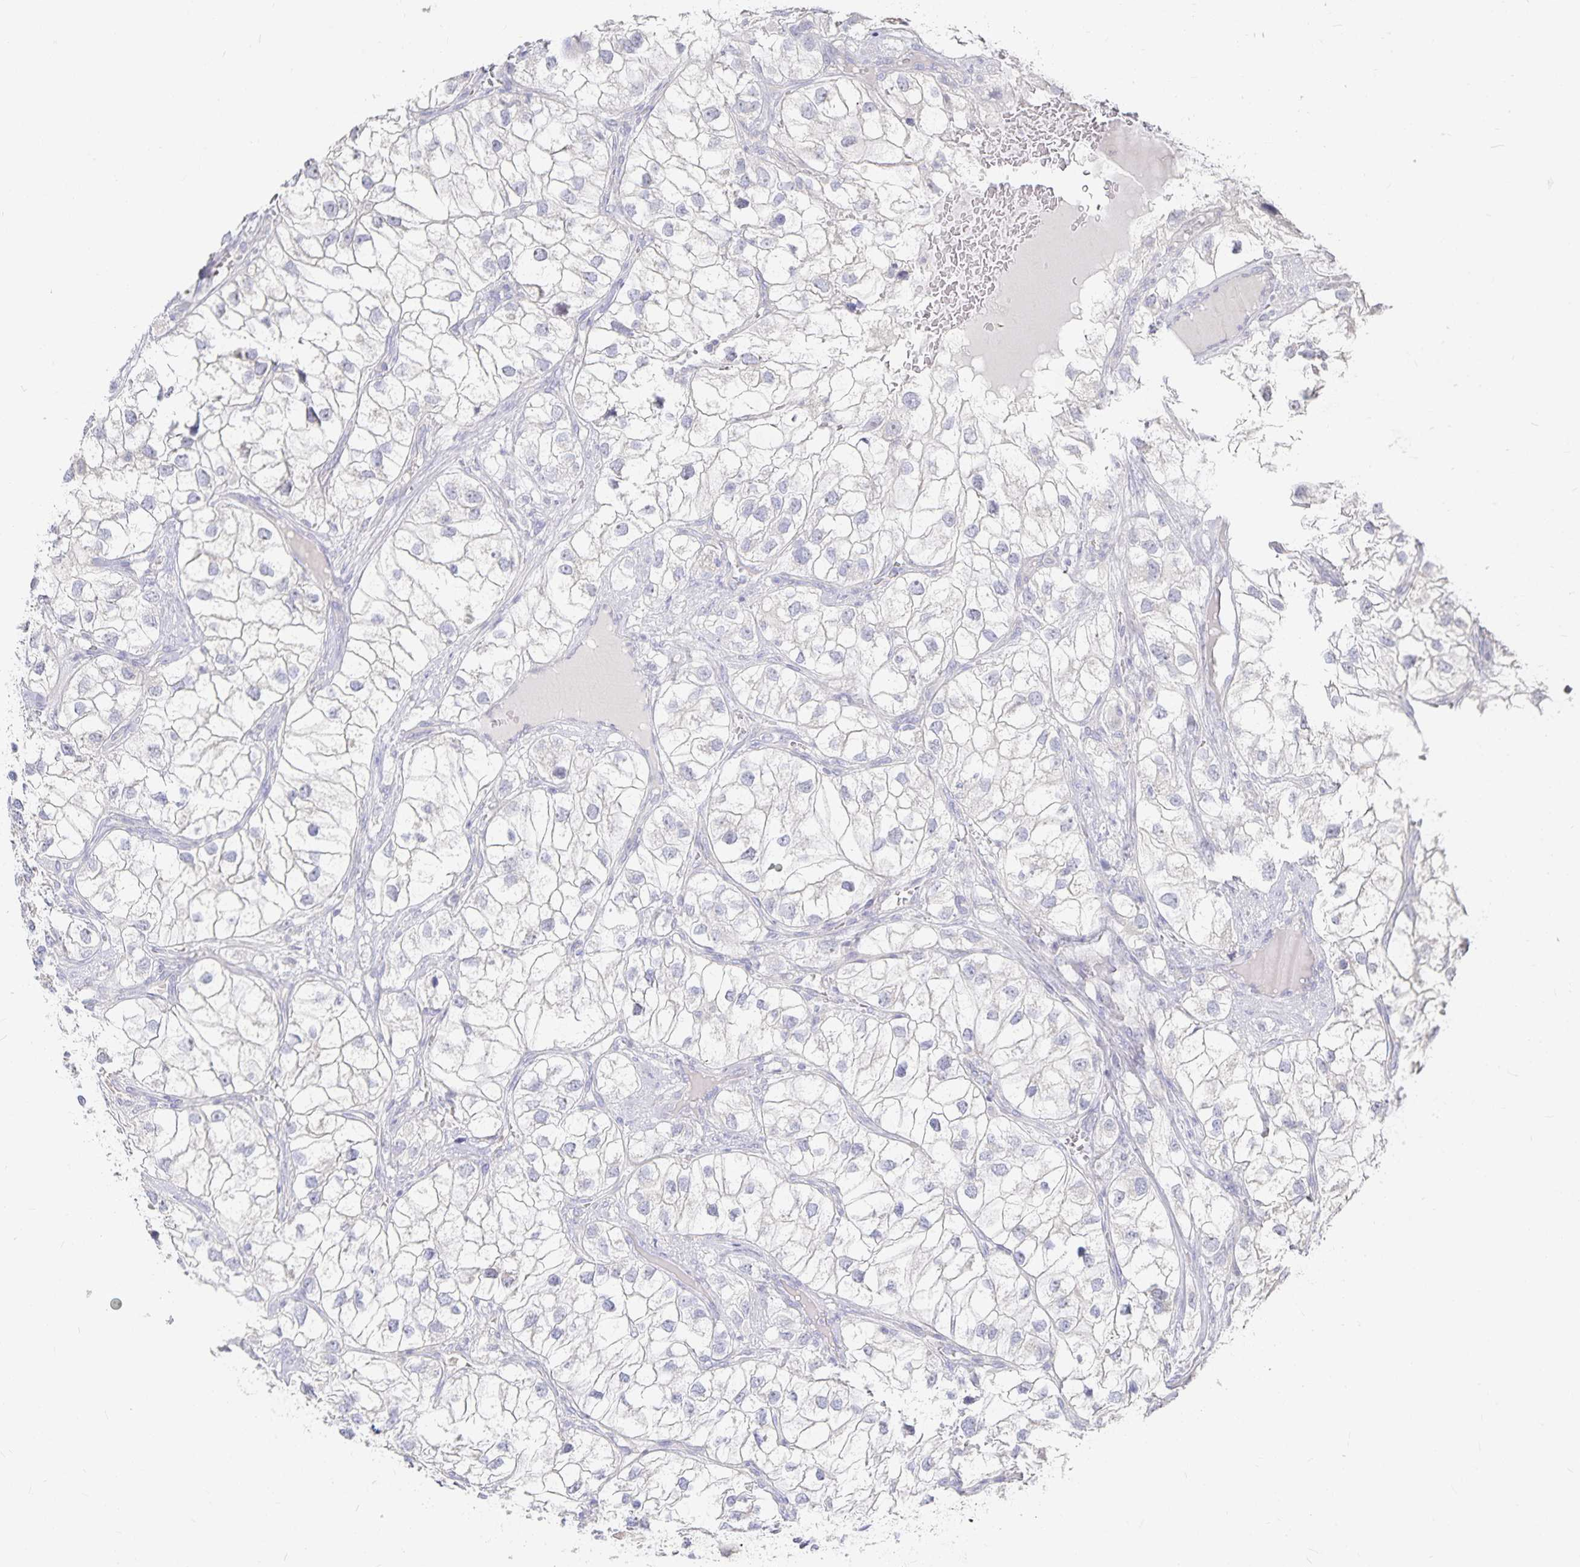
{"staining": {"intensity": "negative", "quantity": "none", "location": "none"}, "tissue": "renal cancer", "cell_type": "Tumor cells", "image_type": "cancer", "snomed": [{"axis": "morphology", "description": "Adenocarcinoma, NOS"}, {"axis": "topography", "description": "Kidney"}], "caption": "Tumor cells are negative for protein expression in human adenocarcinoma (renal). Brightfield microscopy of immunohistochemistry (IHC) stained with DAB (brown) and hematoxylin (blue), captured at high magnification.", "gene": "DNAH9", "patient": {"sex": "male", "age": 59}}